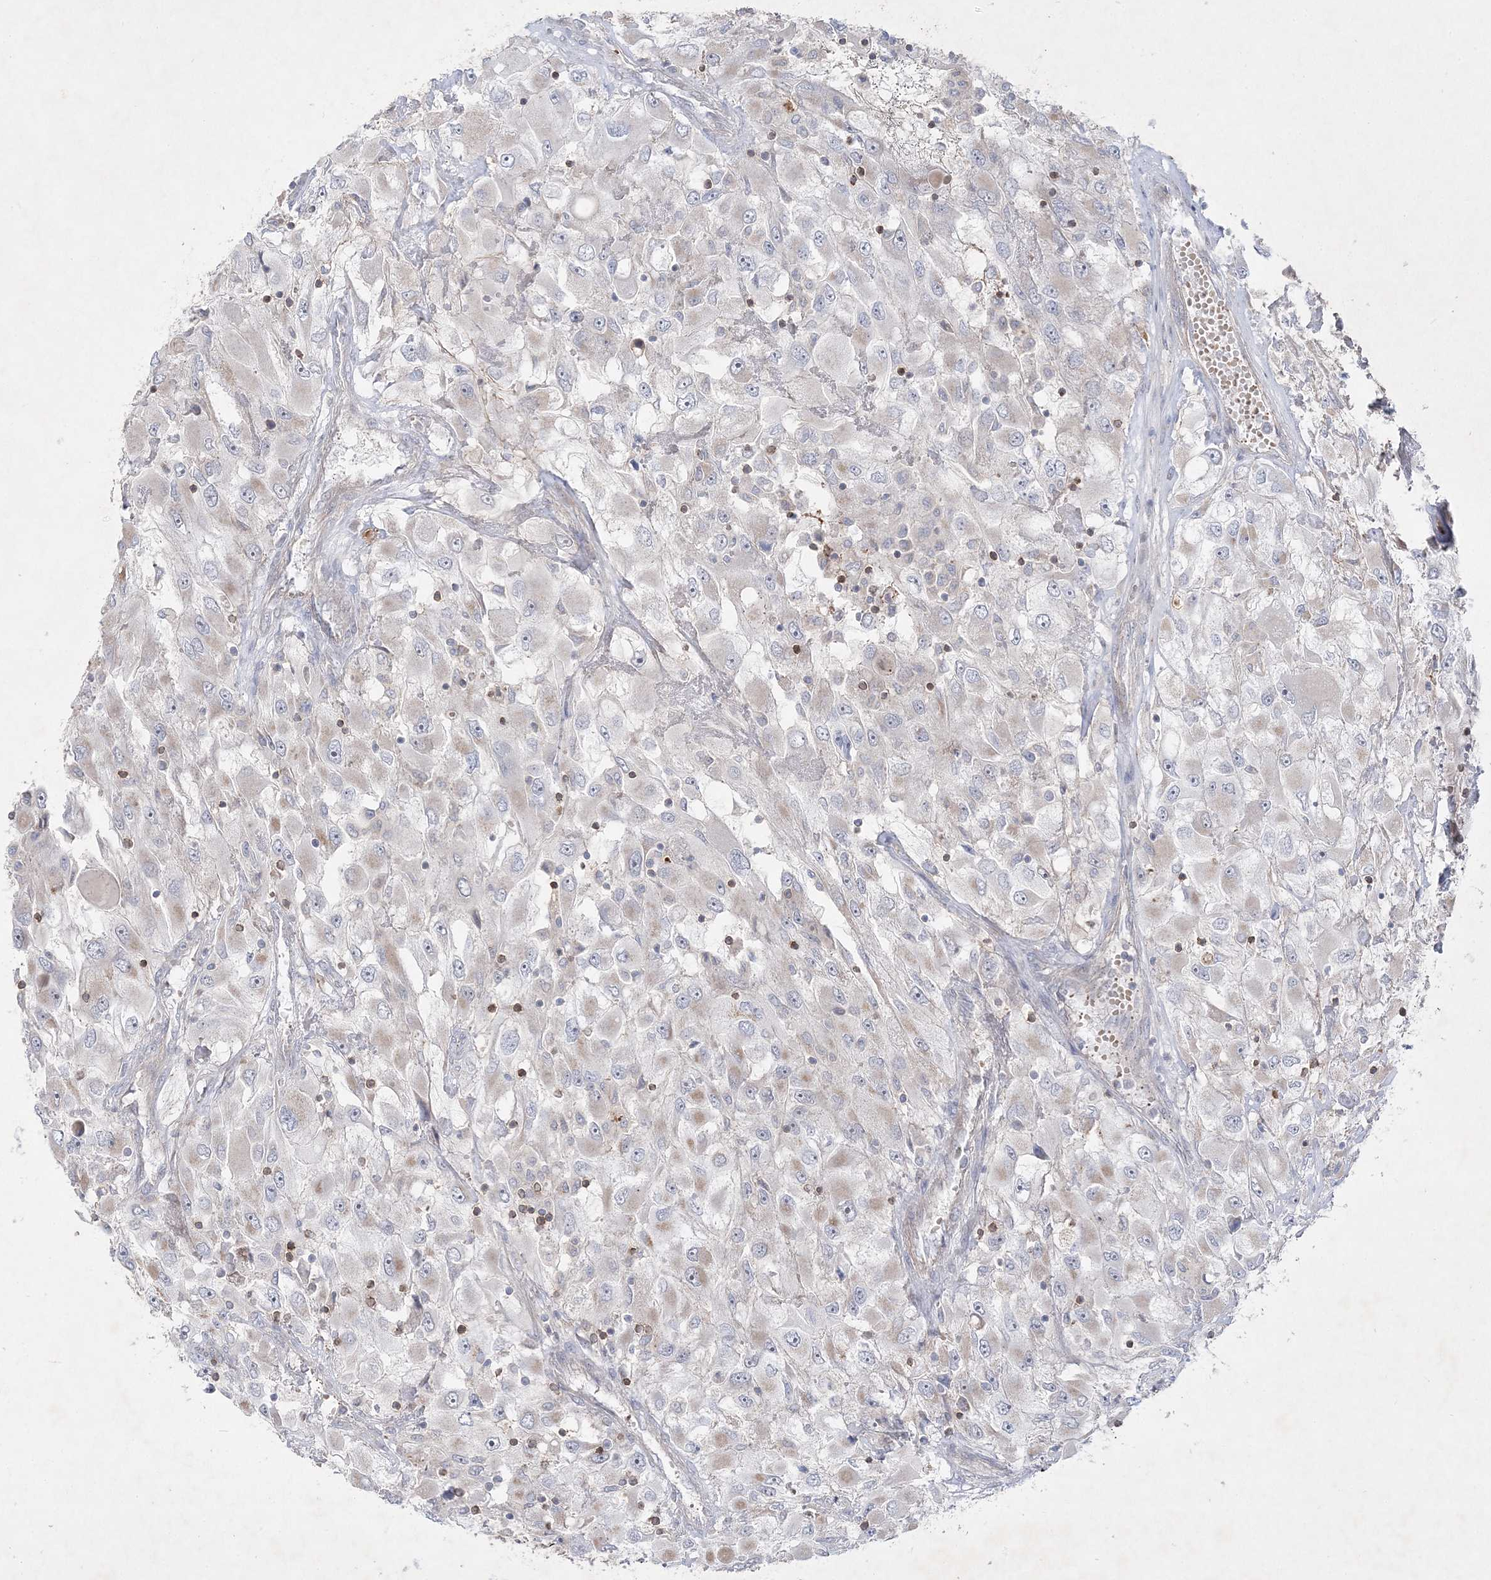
{"staining": {"intensity": "negative", "quantity": "none", "location": "none"}, "tissue": "renal cancer", "cell_type": "Tumor cells", "image_type": "cancer", "snomed": [{"axis": "morphology", "description": "Adenocarcinoma, NOS"}, {"axis": "topography", "description": "Kidney"}], "caption": "Immunohistochemical staining of human adenocarcinoma (renal) reveals no significant positivity in tumor cells.", "gene": "CLNK", "patient": {"sex": "female", "age": 52}}